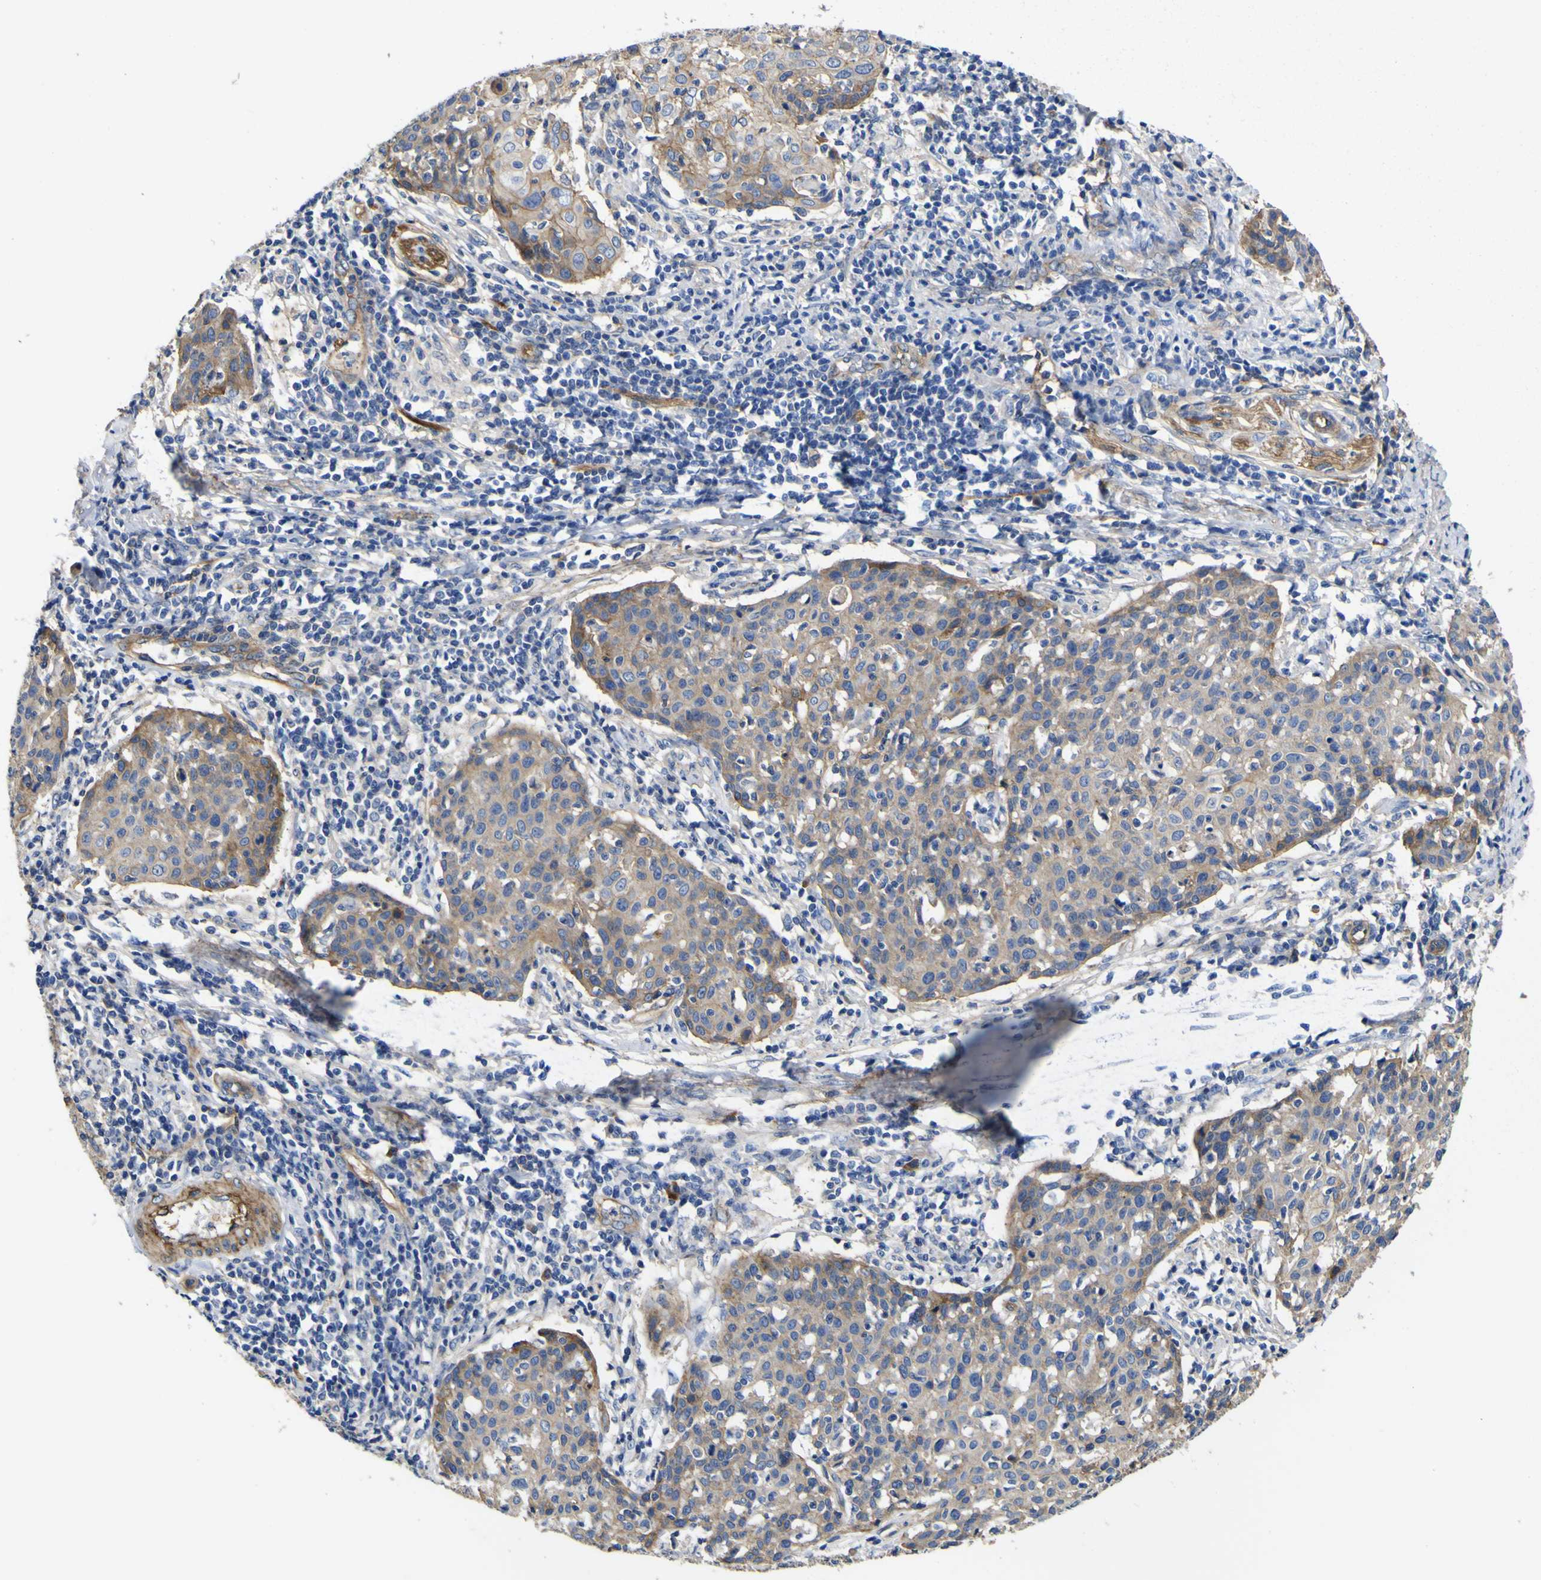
{"staining": {"intensity": "weak", "quantity": "25%-75%", "location": "cytoplasmic/membranous"}, "tissue": "cervical cancer", "cell_type": "Tumor cells", "image_type": "cancer", "snomed": [{"axis": "morphology", "description": "Squamous cell carcinoma, NOS"}, {"axis": "topography", "description": "Cervix"}], "caption": "An image of human cervical cancer stained for a protein shows weak cytoplasmic/membranous brown staining in tumor cells.", "gene": "CD151", "patient": {"sex": "female", "age": 38}}